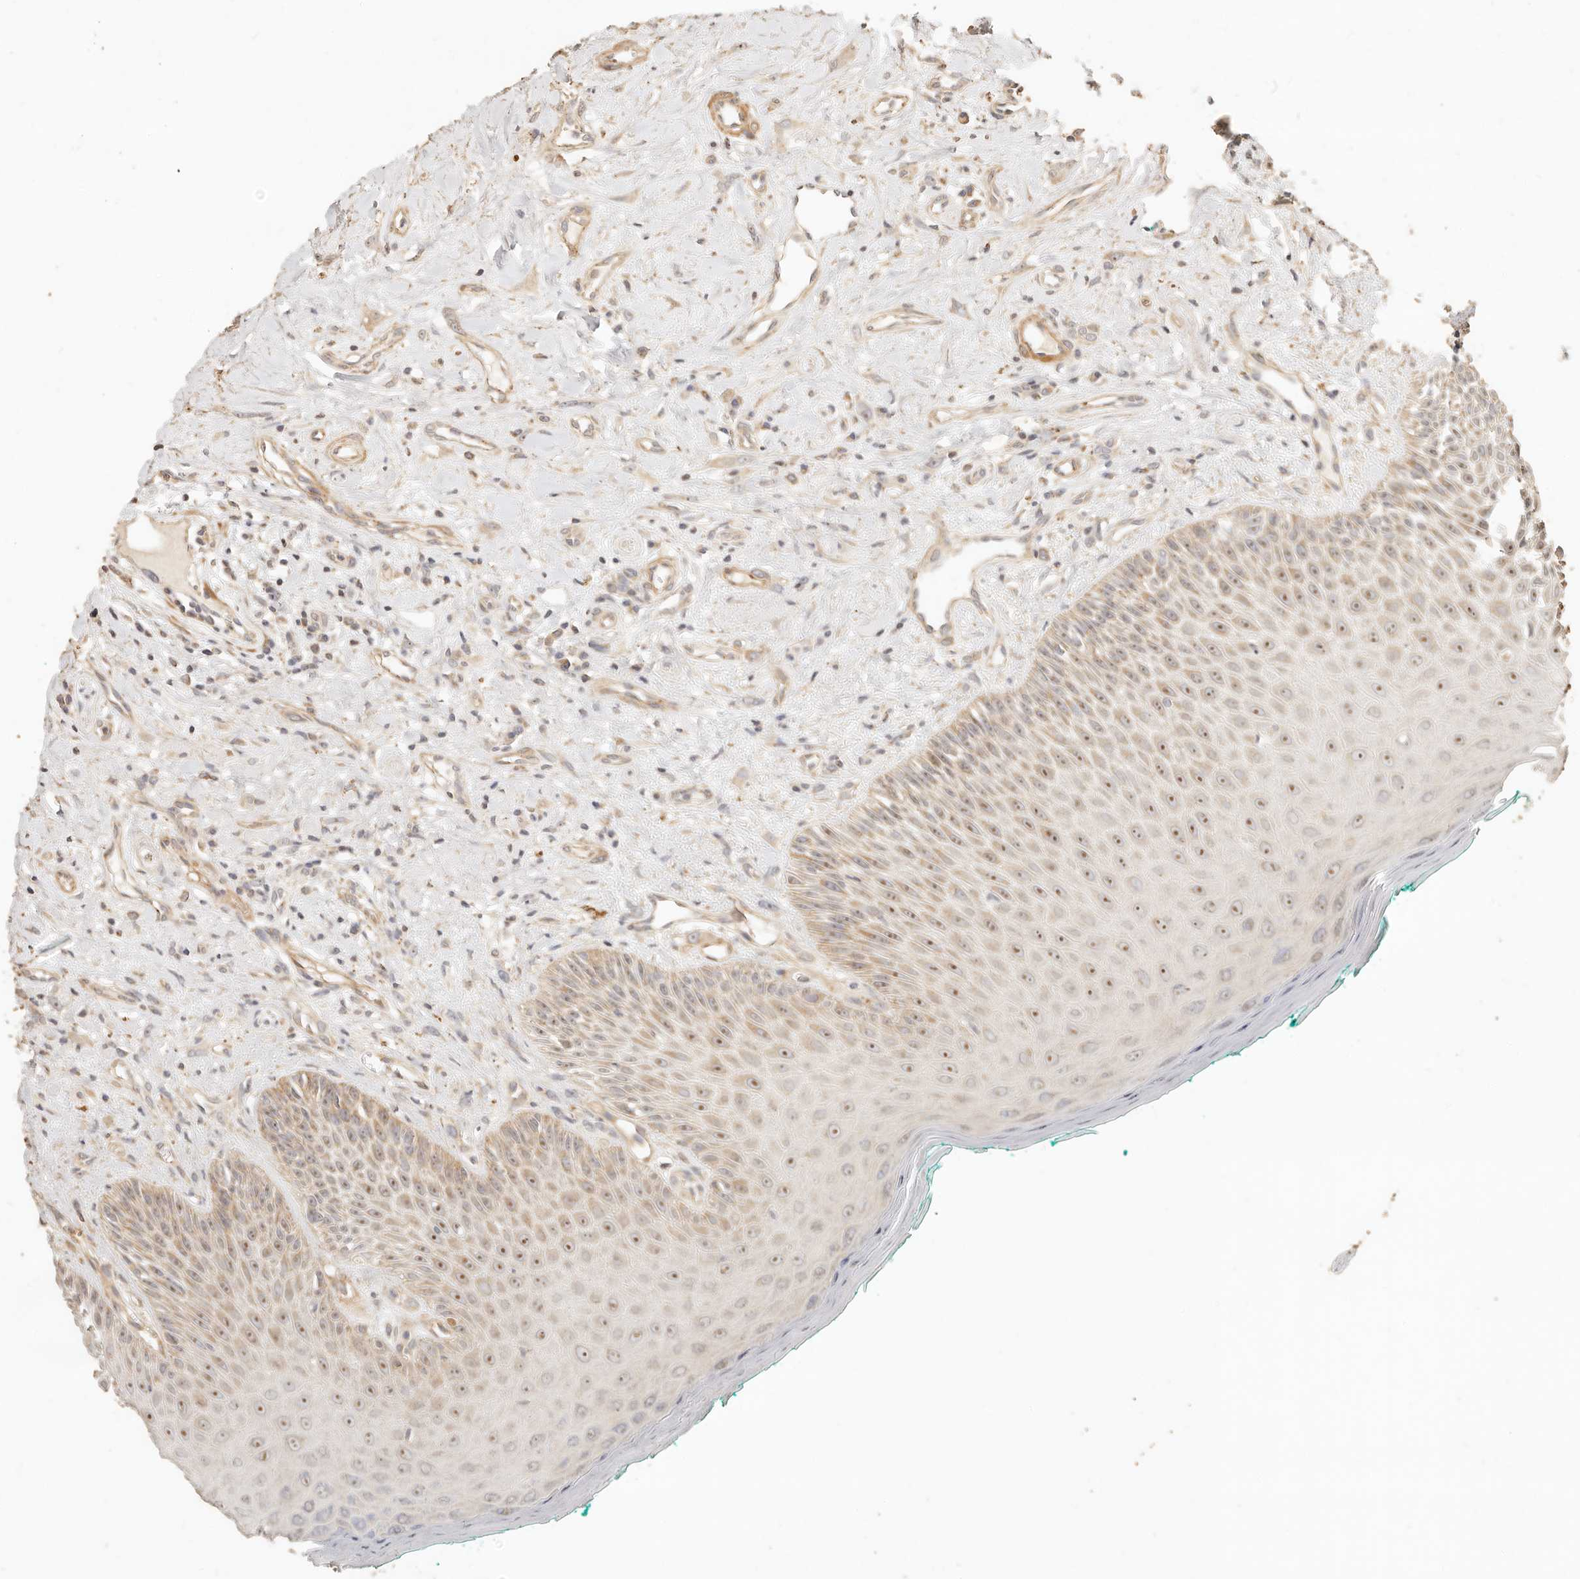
{"staining": {"intensity": "moderate", "quantity": "25%-75%", "location": "cytoplasmic/membranous,nuclear"}, "tissue": "oral mucosa", "cell_type": "Squamous epithelial cells", "image_type": "normal", "snomed": [{"axis": "morphology", "description": "Normal tissue, NOS"}, {"axis": "topography", "description": "Oral tissue"}], "caption": "Normal oral mucosa was stained to show a protein in brown. There is medium levels of moderate cytoplasmic/membranous,nuclear positivity in approximately 25%-75% of squamous epithelial cells. Using DAB (brown) and hematoxylin (blue) stains, captured at high magnification using brightfield microscopy.", "gene": "PTPN22", "patient": {"sex": "female", "age": 70}}